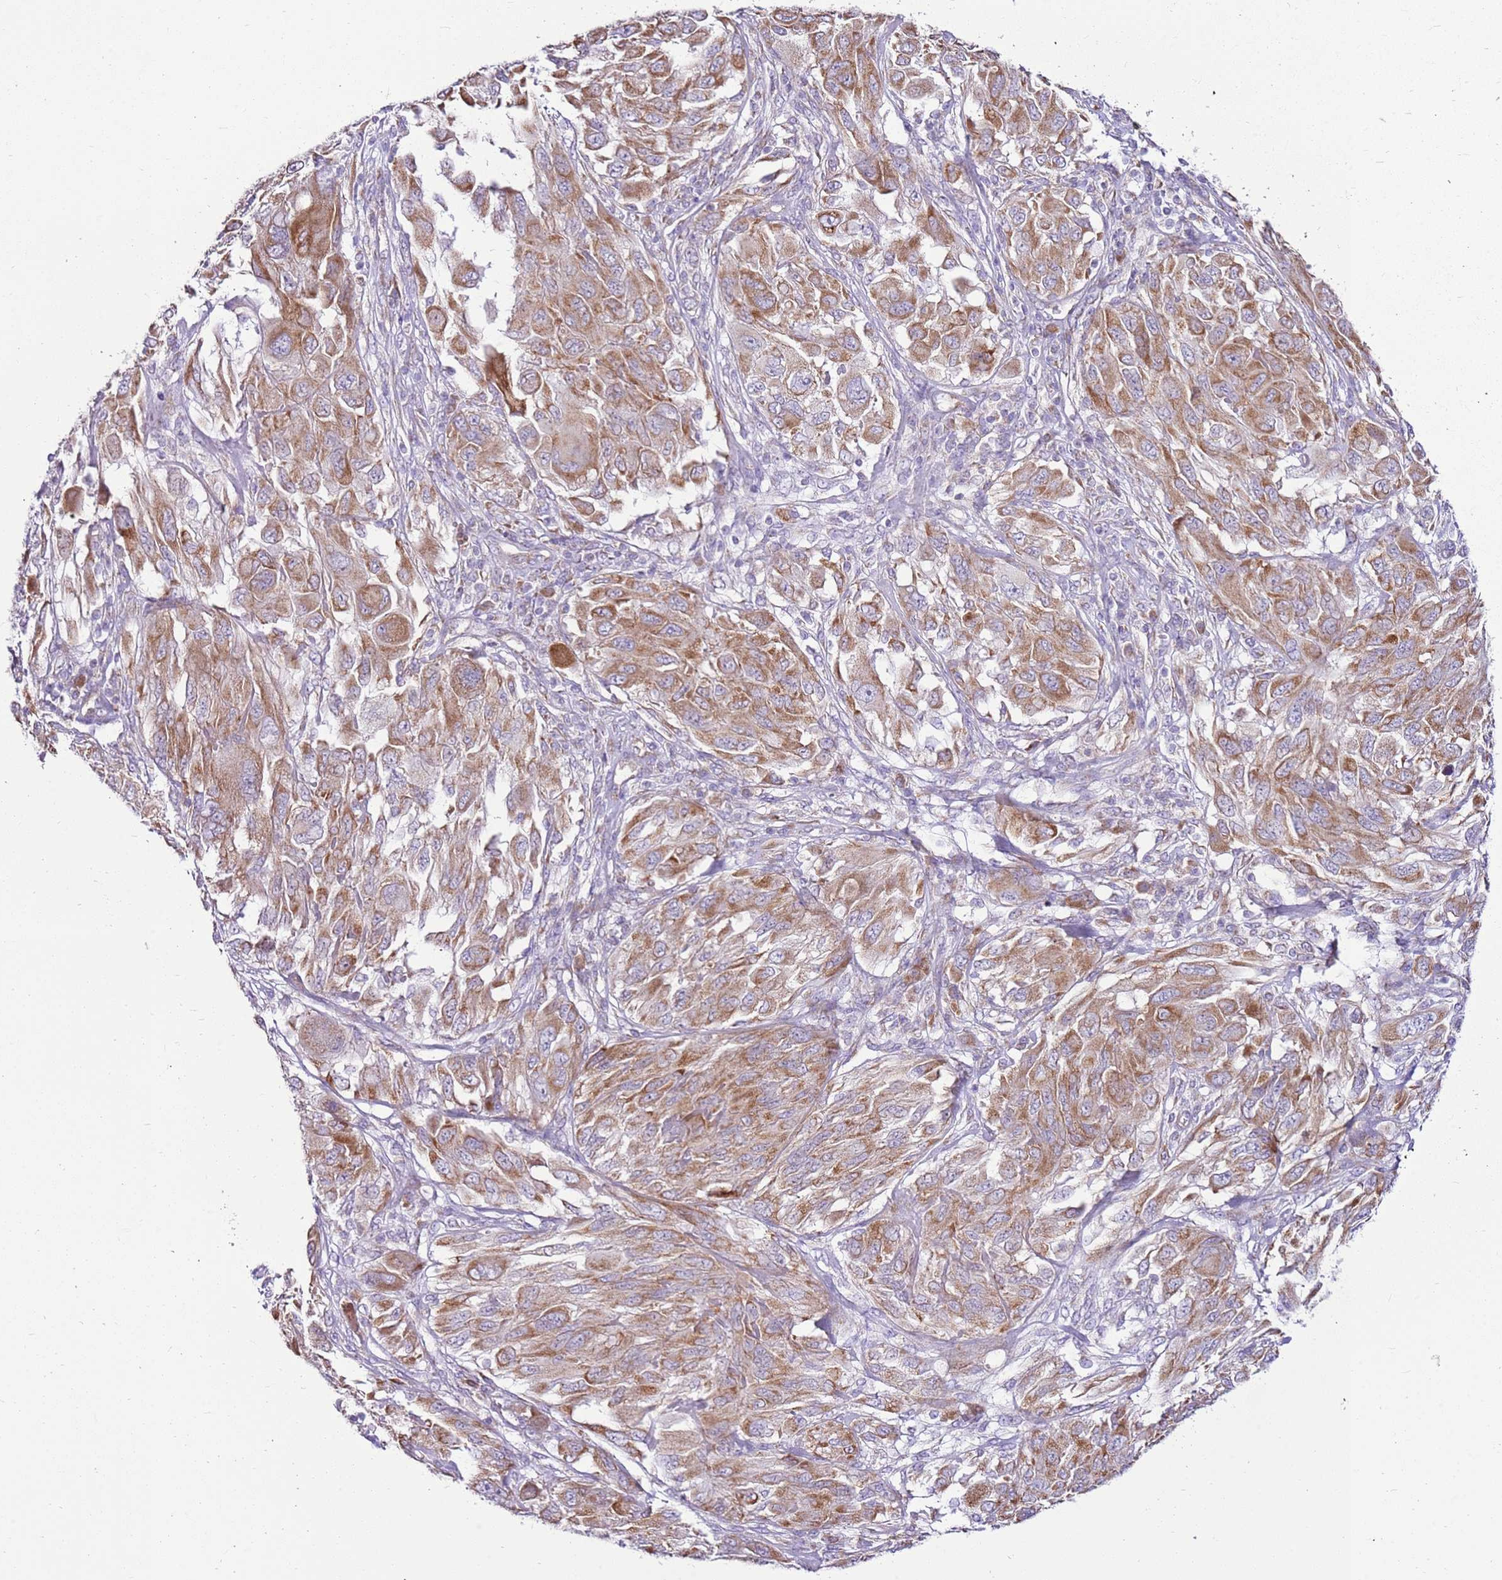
{"staining": {"intensity": "moderate", "quantity": ">75%", "location": "cytoplasmic/membranous"}, "tissue": "melanoma", "cell_type": "Tumor cells", "image_type": "cancer", "snomed": [{"axis": "morphology", "description": "Malignant melanoma, NOS"}, {"axis": "topography", "description": "Skin"}], "caption": "Immunohistochemistry (IHC) micrograph of human malignant melanoma stained for a protein (brown), which shows medium levels of moderate cytoplasmic/membranous expression in about >75% of tumor cells.", "gene": "MRPL36", "patient": {"sex": "female", "age": 91}}